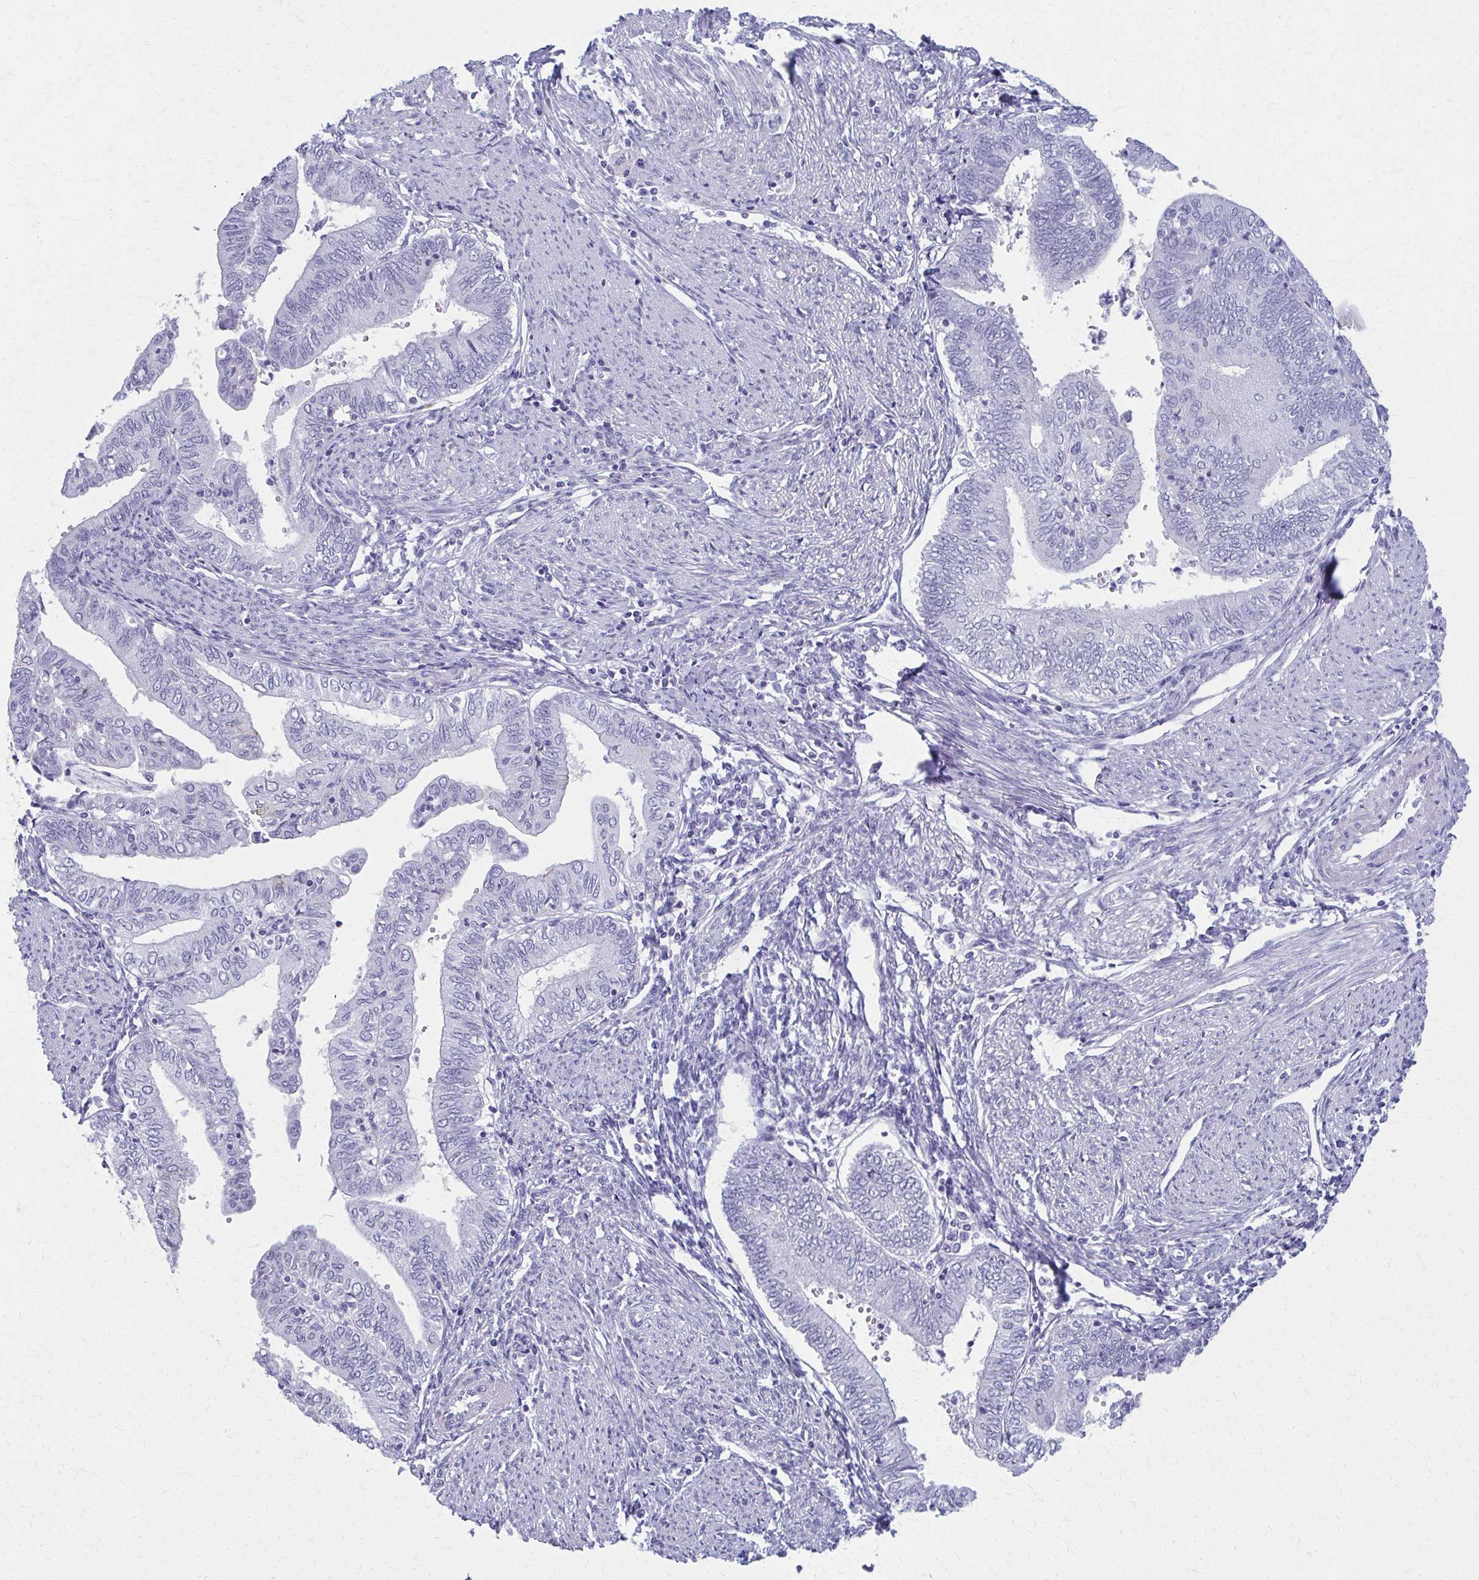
{"staining": {"intensity": "negative", "quantity": "none", "location": "none"}, "tissue": "endometrial cancer", "cell_type": "Tumor cells", "image_type": "cancer", "snomed": [{"axis": "morphology", "description": "Adenocarcinoma, NOS"}, {"axis": "topography", "description": "Endometrium"}], "caption": "This photomicrograph is of endometrial cancer (adenocarcinoma) stained with immunohistochemistry (IHC) to label a protein in brown with the nuclei are counter-stained blue. There is no staining in tumor cells.", "gene": "MPLKIP", "patient": {"sex": "female", "age": 66}}